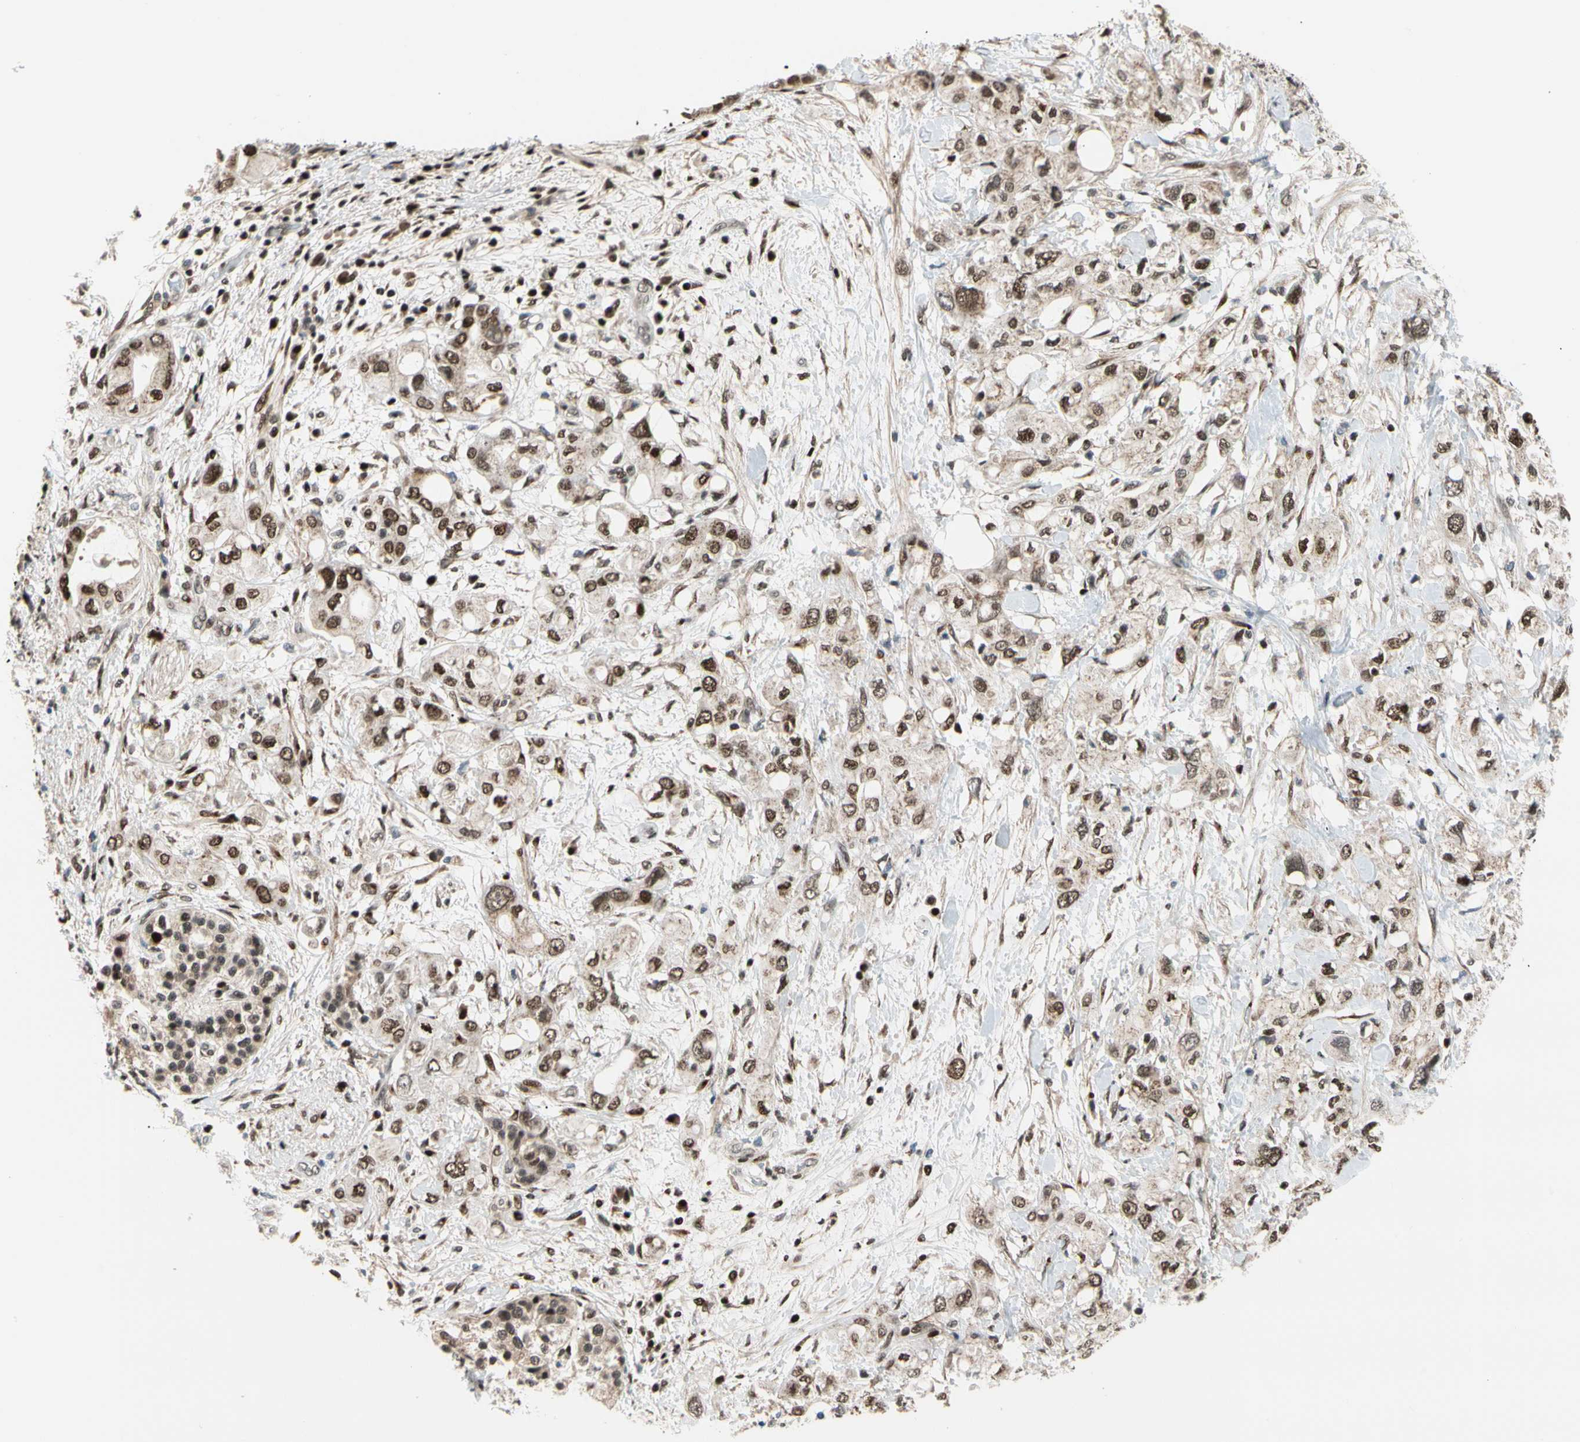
{"staining": {"intensity": "strong", "quantity": ">75%", "location": "nuclear"}, "tissue": "pancreatic cancer", "cell_type": "Tumor cells", "image_type": "cancer", "snomed": [{"axis": "morphology", "description": "Adenocarcinoma, NOS"}, {"axis": "topography", "description": "Pancreas"}], "caption": "Pancreatic cancer (adenocarcinoma) tissue reveals strong nuclear staining in approximately >75% of tumor cells, visualized by immunohistochemistry. The staining was performed using DAB (3,3'-diaminobenzidine), with brown indicating positive protein expression. Nuclei are stained blue with hematoxylin.", "gene": "E2F1", "patient": {"sex": "female", "age": 56}}